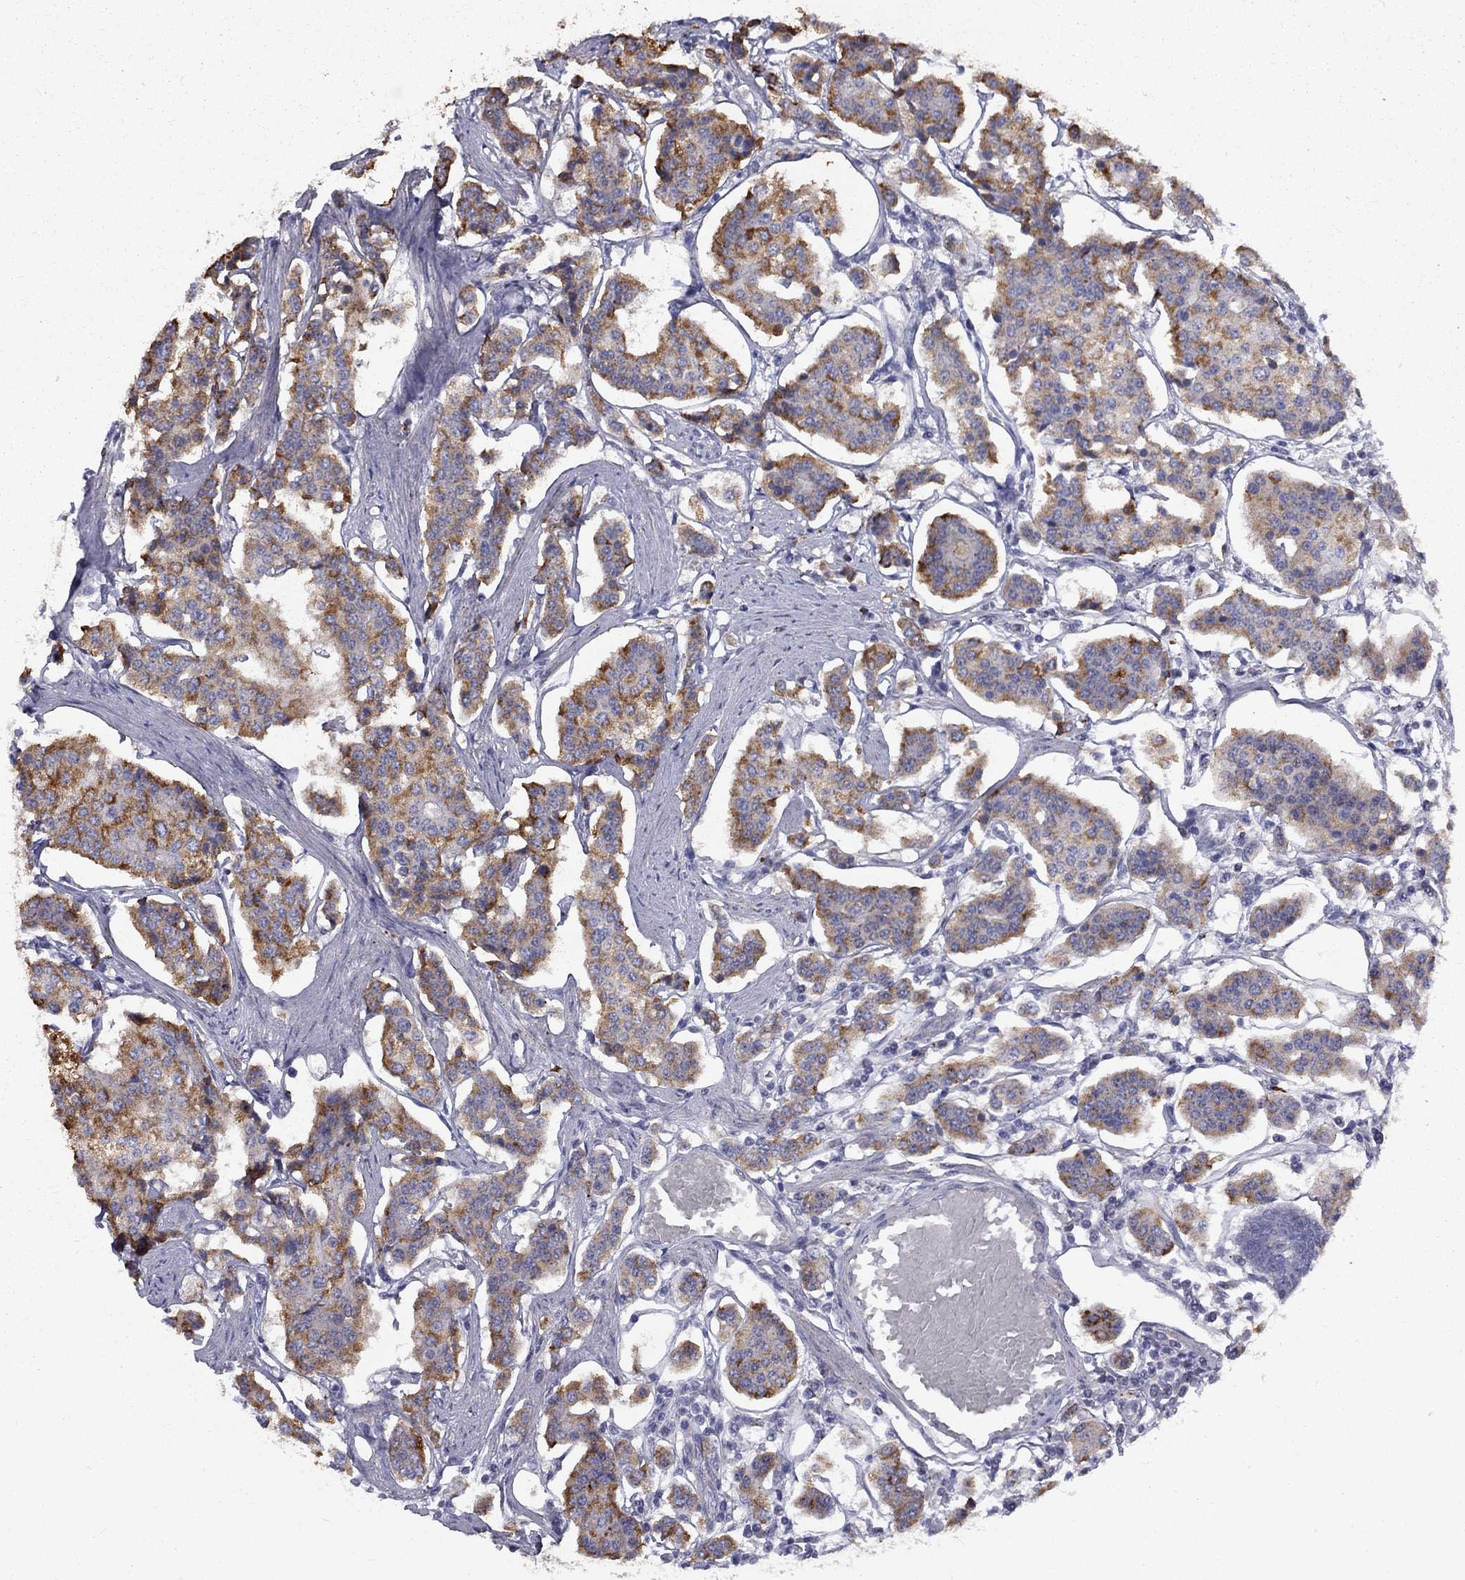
{"staining": {"intensity": "strong", "quantity": "25%-75%", "location": "cytoplasmic/membranous"}, "tissue": "carcinoid", "cell_type": "Tumor cells", "image_type": "cancer", "snomed": [{"axis": "morphology", "description": "Carcinoid, malignant, NOS"}, {"axis": "topography", "description": "Small intestine"}], "caption": "Immunohistochemistry (IHC) of human malignant carcinoid shows high levels of strong cytoplasmic/membranous positivity in about 25%-75% of tumor cells. (DAB = brown stain, brightfield microscopy at high magnification).", "gene": "EPDR1", "patient": {"sex": "female", "age": 65}}